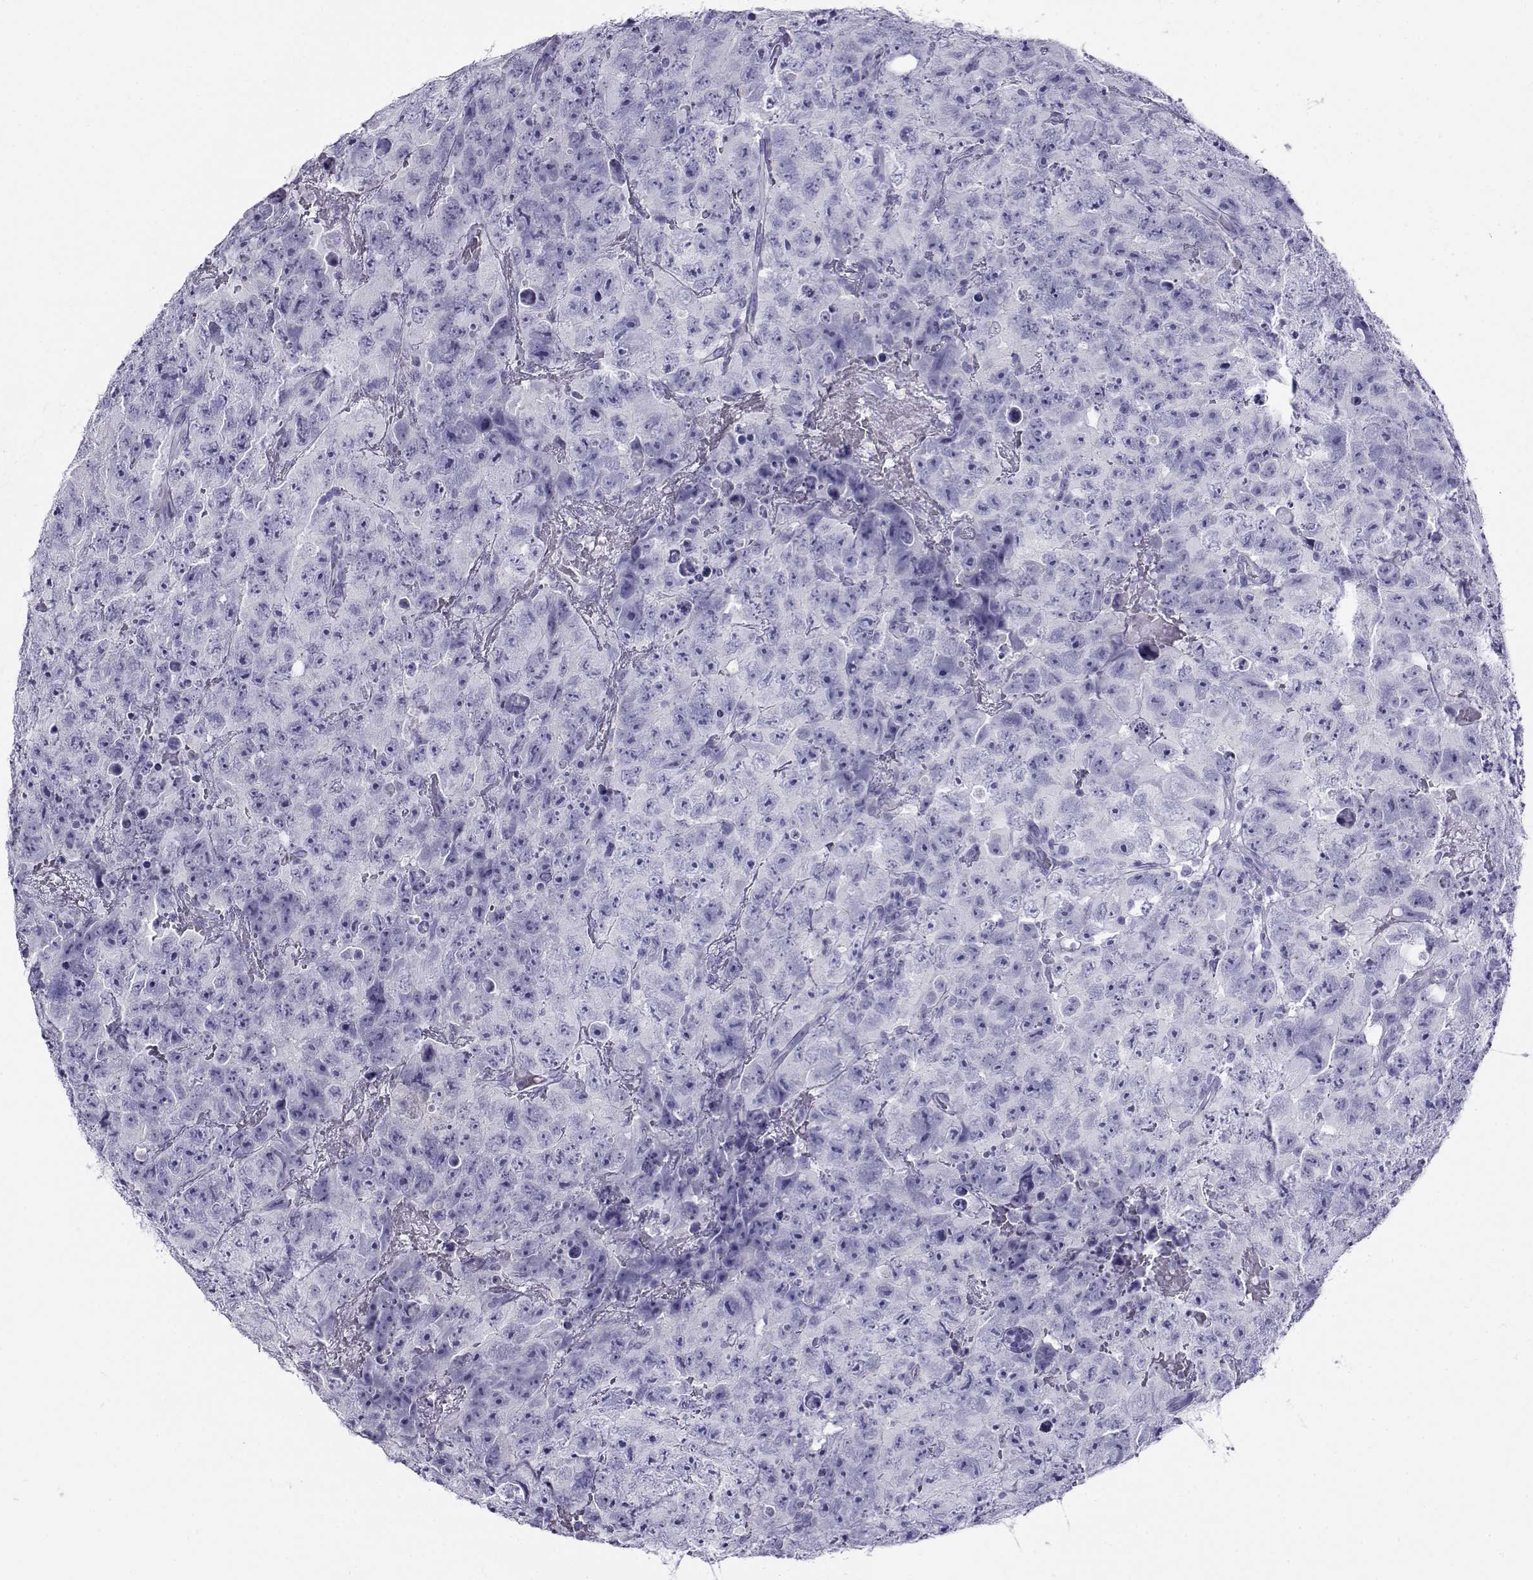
{"staining": {"intensity": "negative", "quantity": "none", "location": "none"}, "tissue": "testis cancer", "cell_type": "Tumor cells", "image_type": "cancer", "snomed": [{"axis": "morphology", "description": "Carcinoma, Embryonal, NOS"}, {"axis": "topography", "description": "Testis"}], "caption": "Tumor cells show no significant protein positivity in testis cancer (embryonal carcinoma).", "gene": "CABS1", "patient": {"sex": "male", "age": 24}}